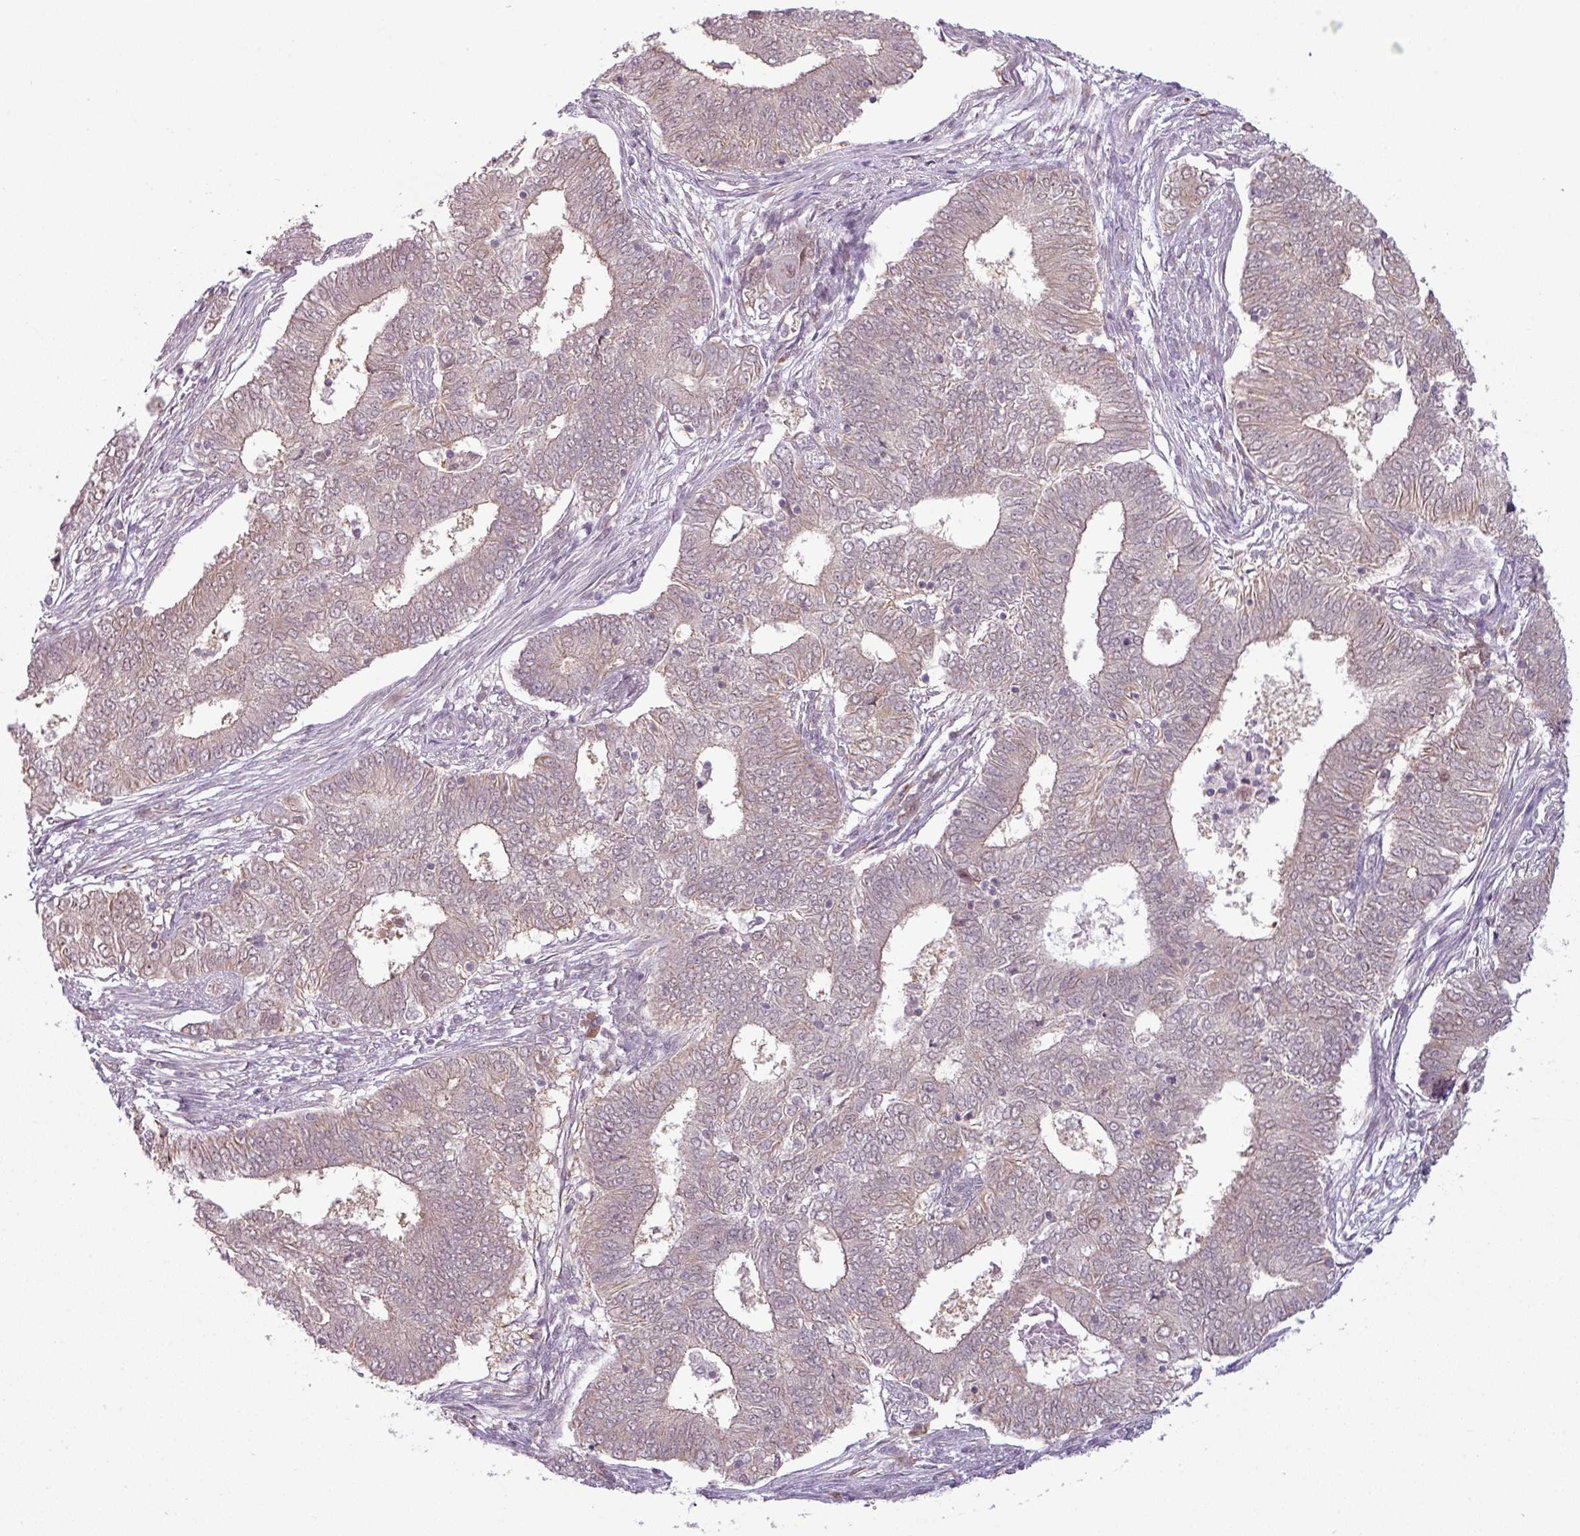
{"staining": {"intensity": "weak", "quantity": "25%-75%", "location": "cytoplasmic/membranous,nuclear"}, "tissue": "endometrial cancer", "cell_type": "Tumor cells", "image_type": "cancer", "snomed": [{"axis": "morphology", "description": "Adenocarcinoma, NOS"}, {"axis": "topography", "description": "Endometrium"}], "caption": "A photomicrograph of human endometrial cancer (adenocarcinoma) stained for a protein demonstrates weak cytoplasmic/membranous and nuclear brown staining in tumor cells.", "gene": "CCDC144A", "patient": {"sex": "female", "age": 62}}